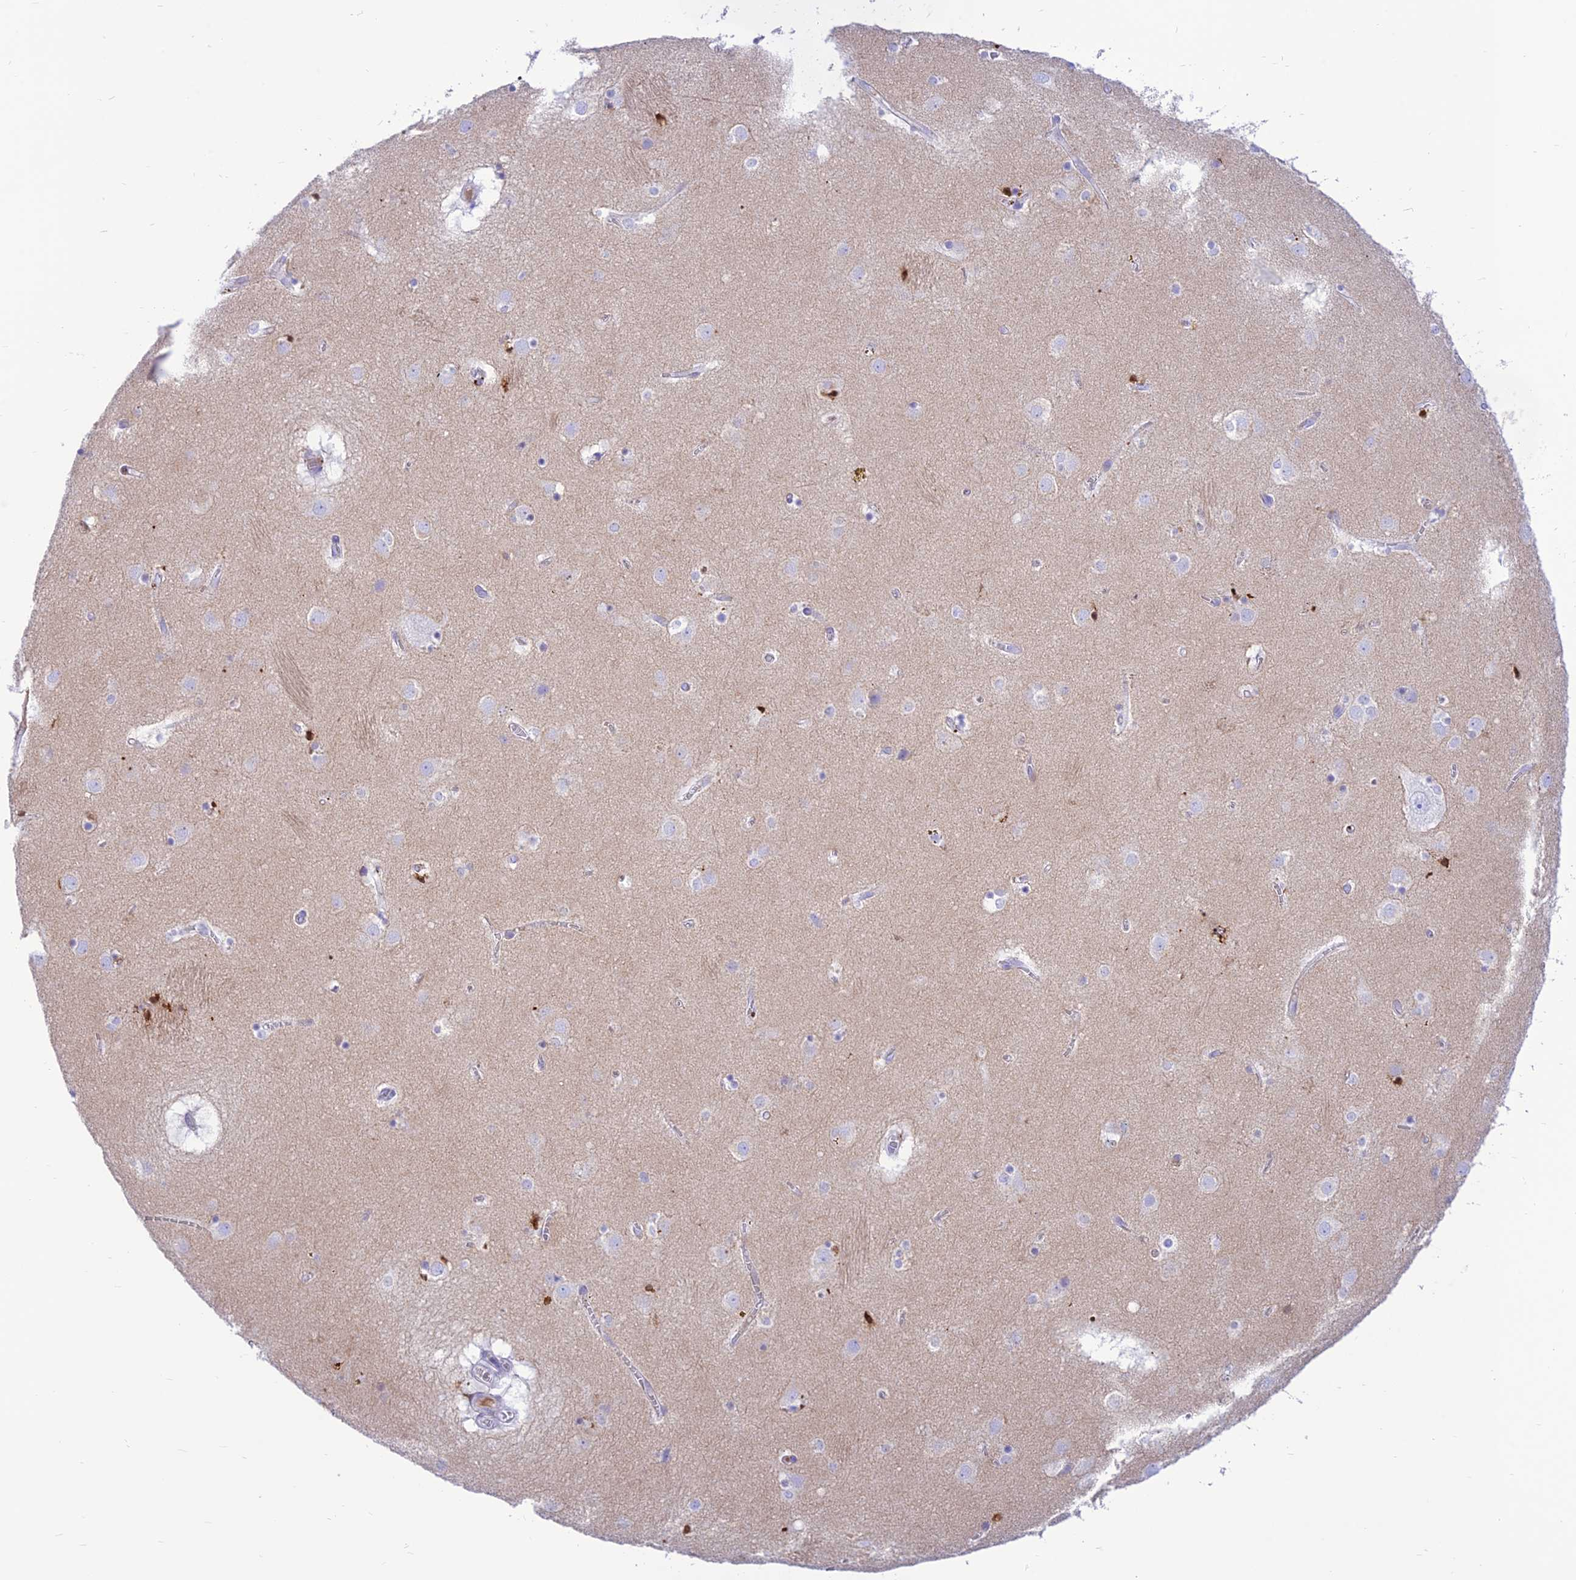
{"staining": {"intensity": "negative", "quantity": "none", "location": "none"}, "tissue": "caudate", "cell_type": "Glial cells", "image_type": "normal", "snomed": [{"axis": "morphology", "description": "Normal tissue, NOS"}, {"axis": "topography", "description": "Lateral ventricle wall"}], "caption": "A histopathology image of caudate stained for a protein shows no brown staining in glial cells. The staining was performed using DAB to visualize the protein expression in brown, while the nuclei were stained in blue with hematoxylin (Magnification: 20x).", "gene": "PRNP", "patient": {"sex": "male", "age": 70}}